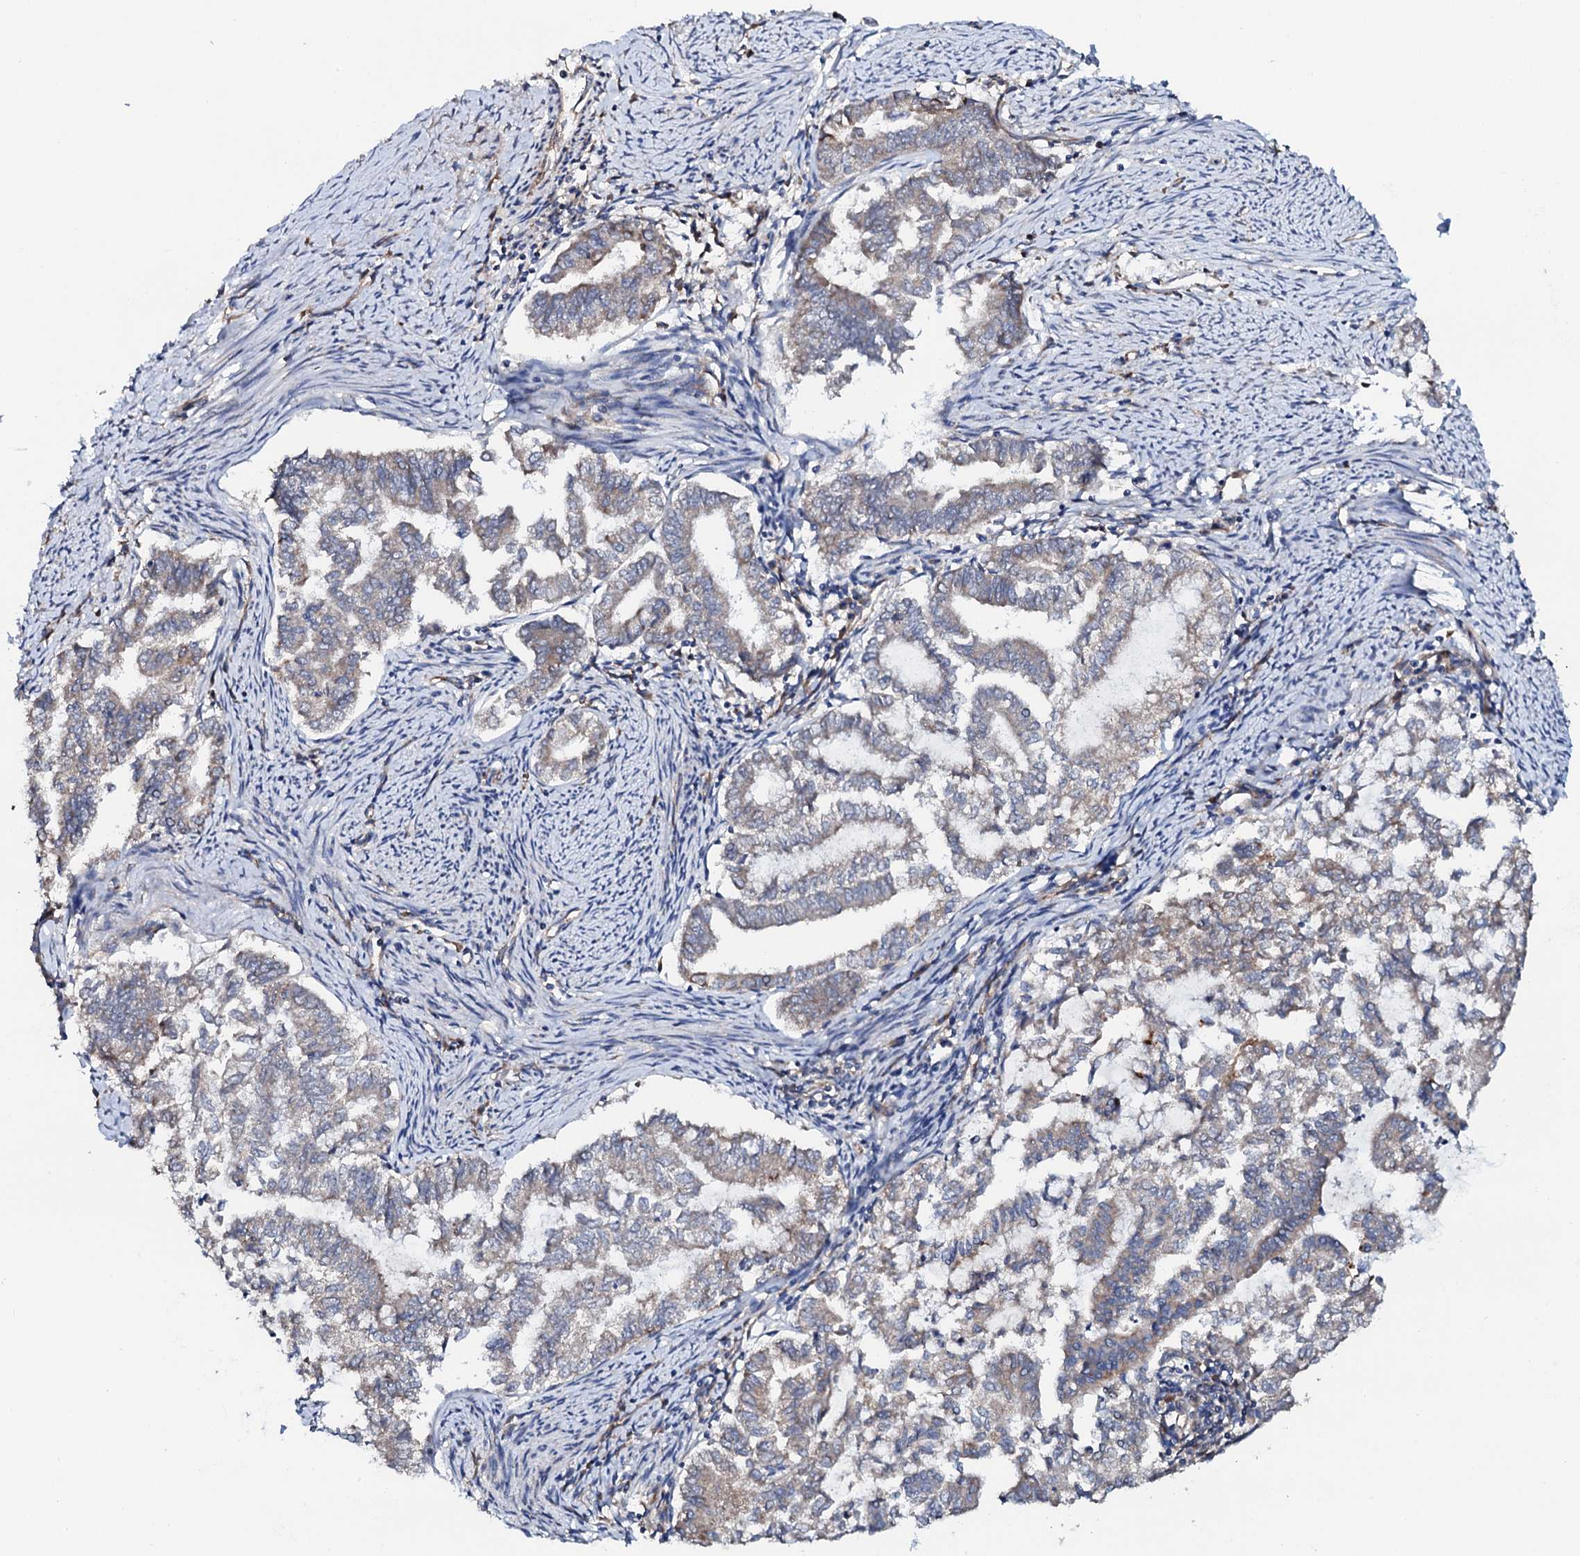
{"staining": {"intensity": "weak", "quantity": ">75%", "location": "cytoplasmic/membranous"}, "tissue": "endometrial cancer", "cell_type": "Tumor cells", "image_type": "cancer", "snomed": [{"axis": "morphology", "description": "Adenocarcinoma, NOS"}, {"axis": "topography", "description": "Endometrium"}], "caption": "Immunohistochemistry photomicrograph of neoplastic tissue: endometrial cancer (adenocarcinoma) stained using immunohistochemistry shows low levels of weak protein expression localized specifically in the cytoplasmic/membranous of tumor cells, appearing as a cytoplasmic/membranous brown color.", "gene": "STARD13", "patient": {"sex": "female", "age": 79}}